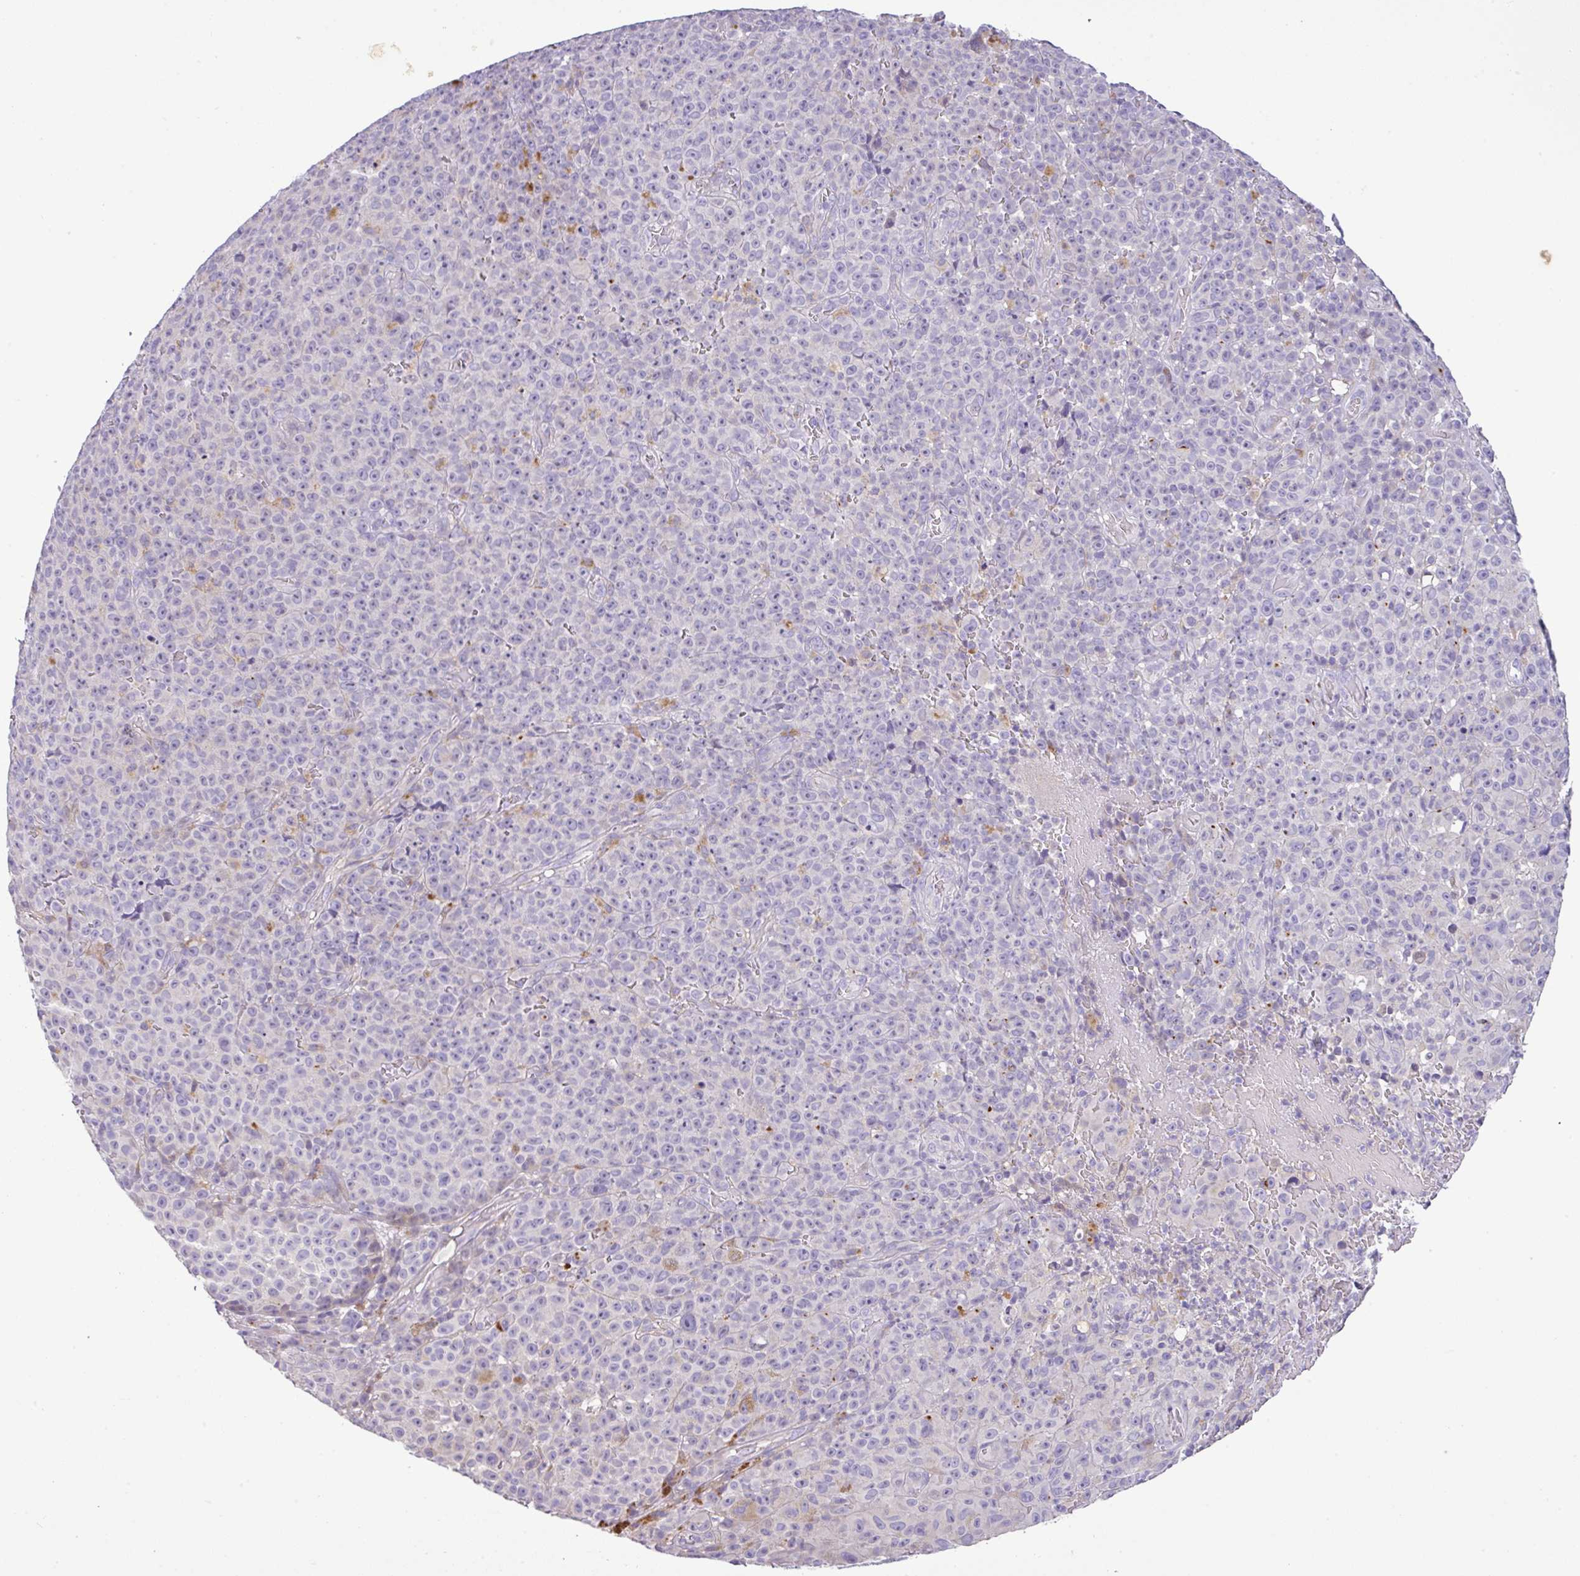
{"staining": {"intensity": "negative", "quantity": "none", "location": "none"}, "tissue": "melanoma", "cell_type": "Tumor cells", "image_type": "cancer", "snomed": [{"axis": "morphology", "description": "Malignant melanoma, NOS"}, {"axis": "topography", "description": "Skin"}], "caption": "Melanoma stained for a protein using immunohistochemistry reveals no positivity tumor cells.", "gene": "EPN3", "patient": {"sex": "female", "age": 82}}